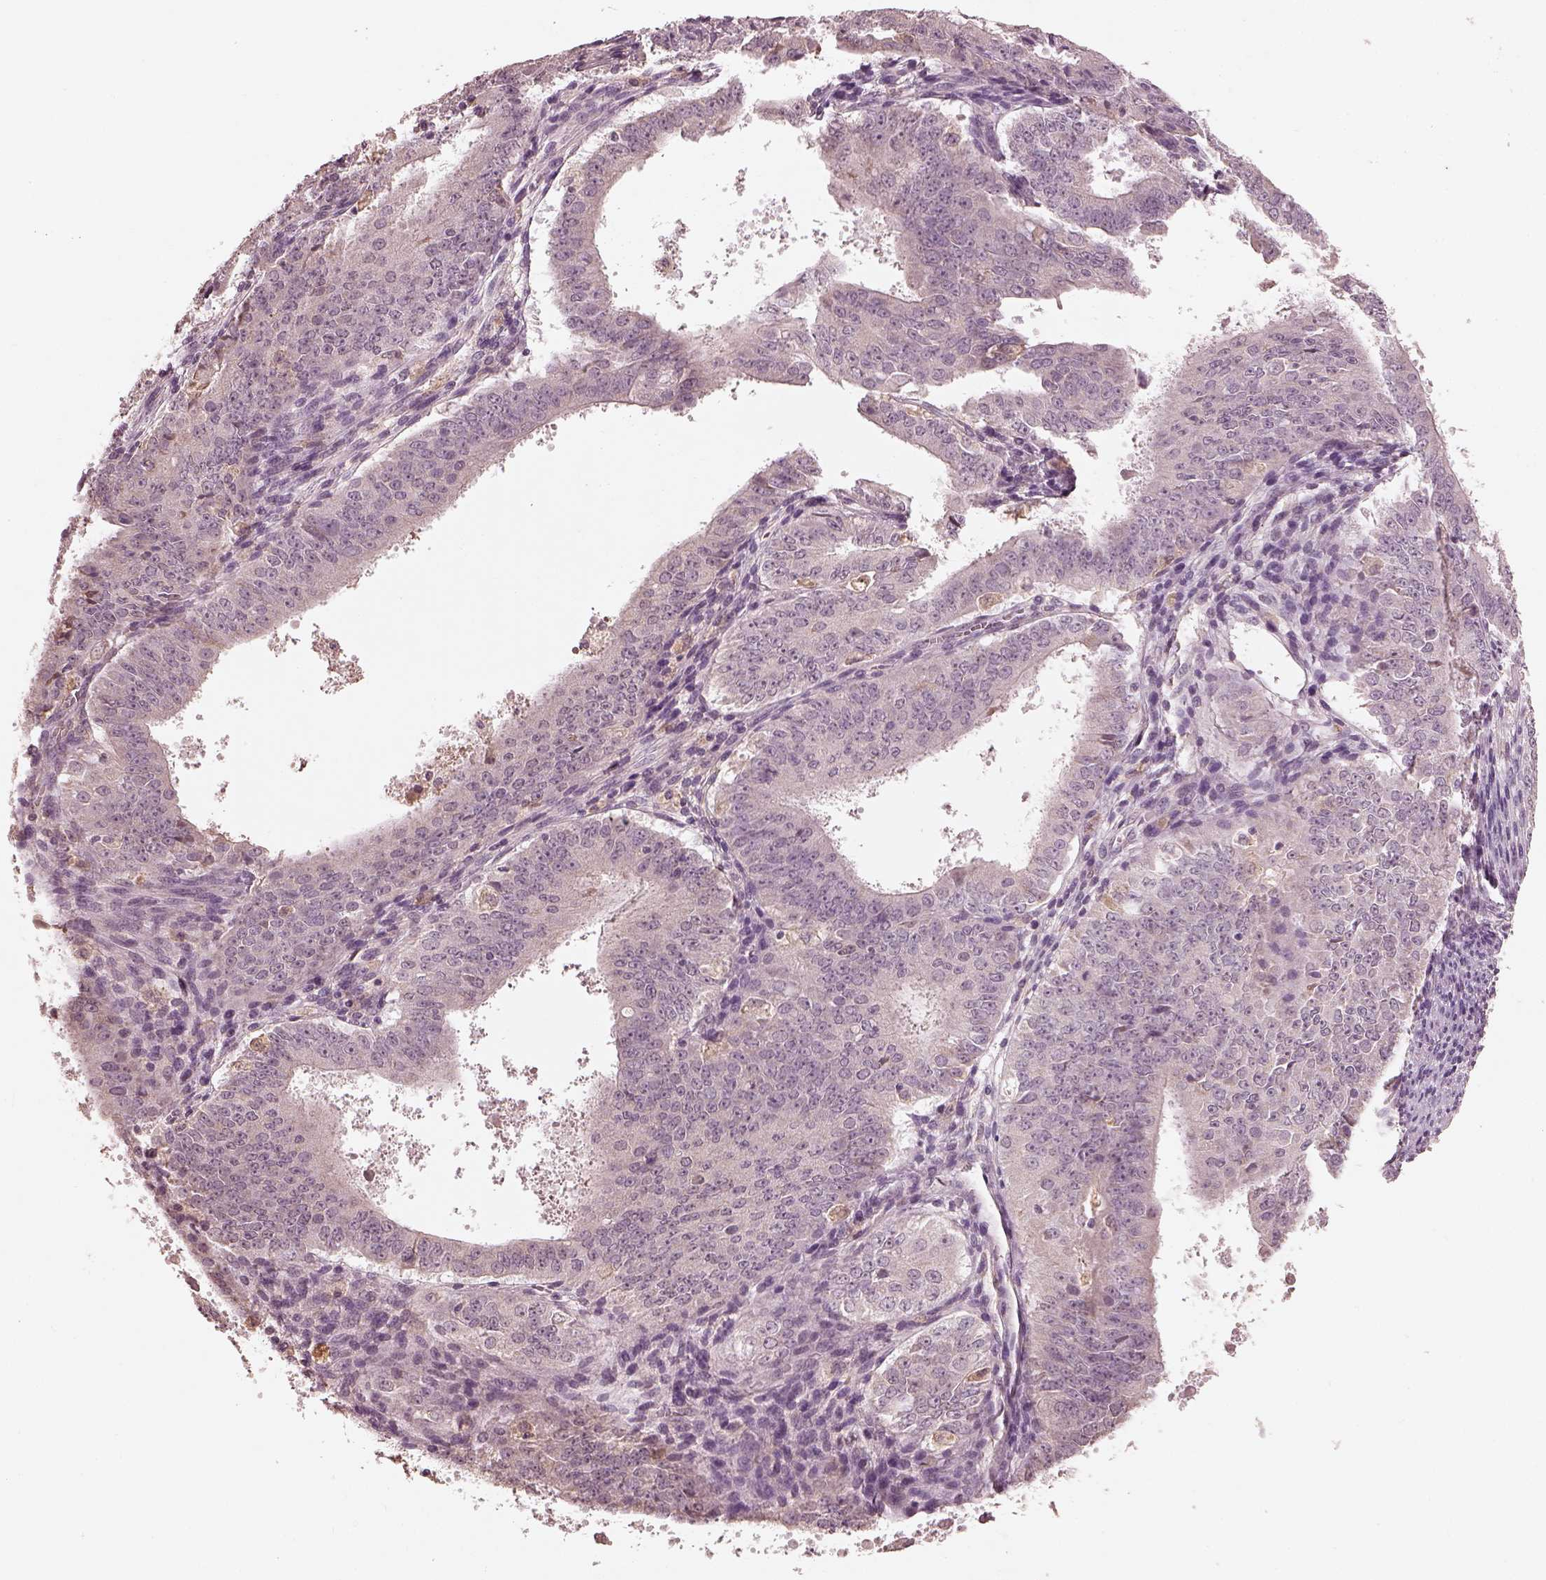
{"staining": {"intensity": "negative", "quantity": "none", "location": "none"}, "tissue": "ovarian cancer", "cell_type": "Tumor cells", "image_type": "cancer", "snomed": [{"axis": "morphology", "description": "Carcinoma, endometroid"}, {"axis": "topography", "description": "Ovary"}], "caption": "High power microscopy image of an immunohistochemistry (IHC) histopathology image of ovarian cancer, revealing no significant staining in tumor cells.", "gene": "CALR3", "patient": {"sex": "female", "age": 42}}